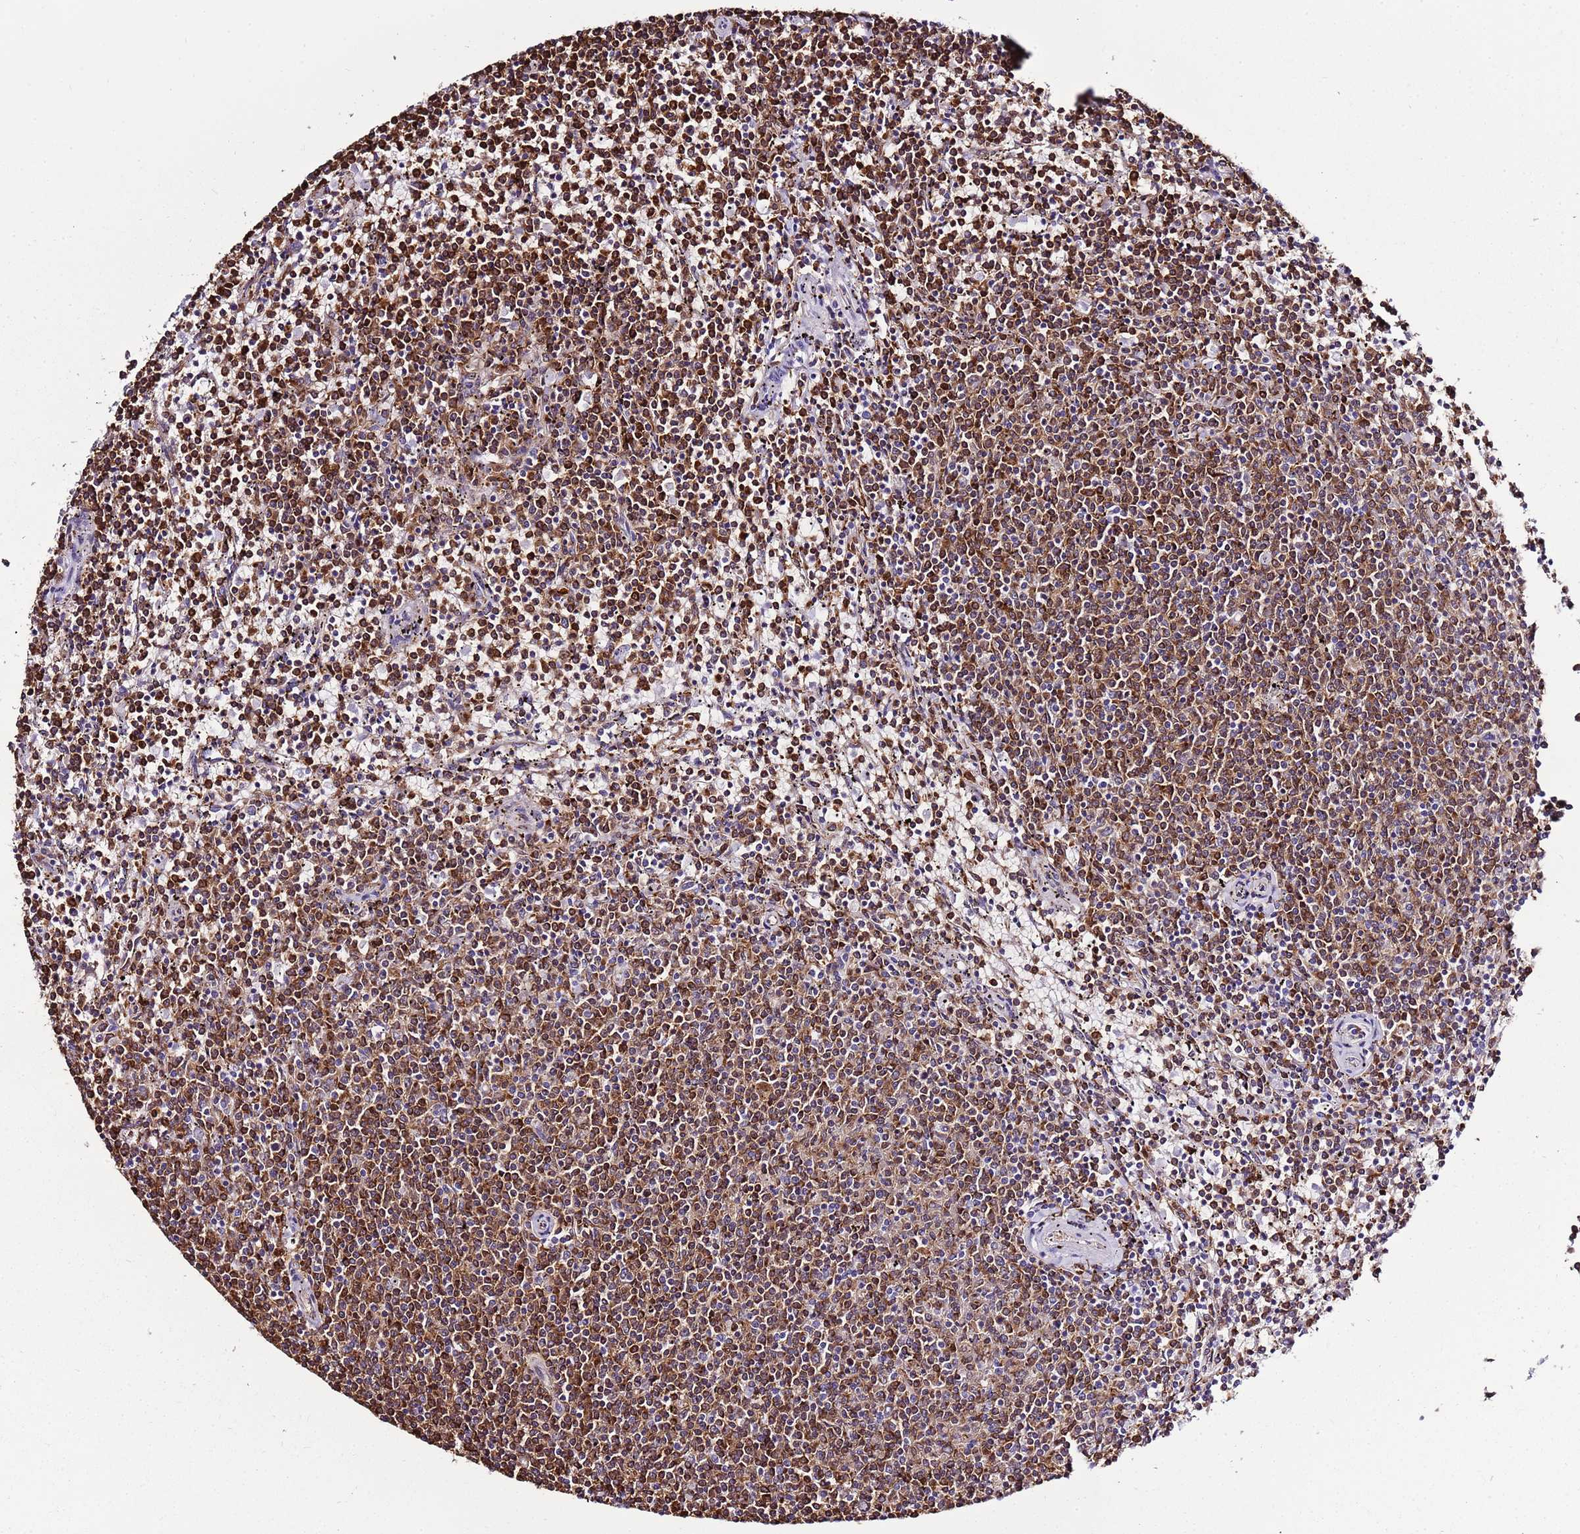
{"staining": {"intensity": "moderate", "quantity": ">75%", "location": "cytoplasmic/membranous"}, "tissue": "lymphoma", "cell_type": "Tumor cells", "image_type": "cancer", "snomed": [{"axis": "morphology", "description": "Malignant lymphoma, non-Hodgkin's type, Low grade"}, {"axis": "topography", "description": "Spleen"}], "caption": "Immunohistochemistry (IHC) histopathology image of human malignant lymphoma, non-Hodgkin's type (low-grade) stained for a protein (brown), which reveals medium levels of moderate cytoplasmic/membranous expression in approximately >75% of tumor cells.", "gene": "ATXN2L", "patient": {"sex": "female", "age": 50}}